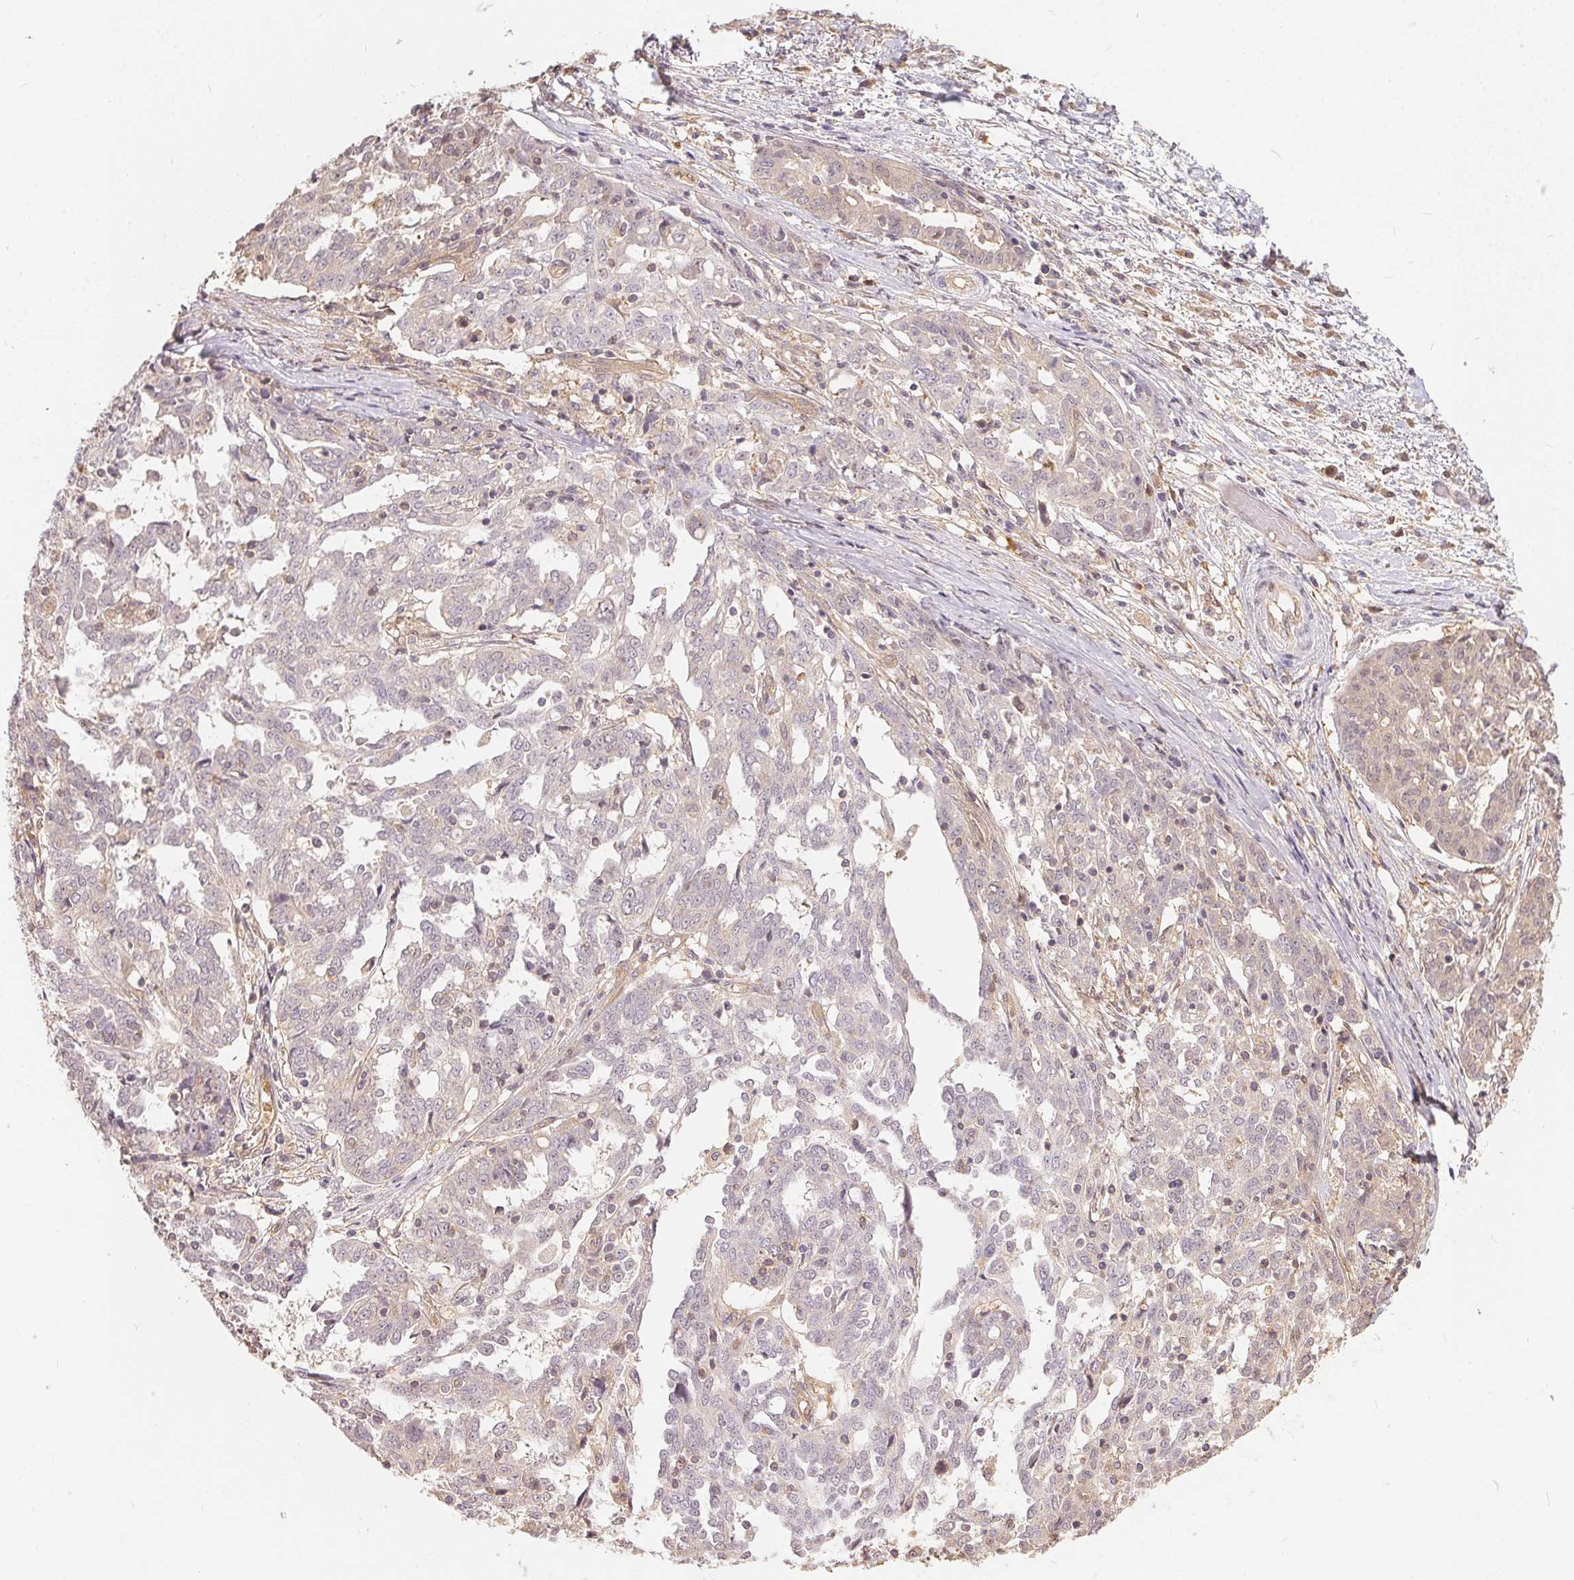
{"staining": {"intensity": "weak", "quantity": "25%-75%", "location": "cytoplasmic/membranous"}, "tissue": "ovarian cancer", "cell_type": "Tumor cells", "image_type": "cancer", "snomed": [{"axis": "morphology", "description": "Cystadenocarcinoma, serous, NOS"}, {"axis": "topography", "description": "Ovary"}], "caption": "Protein analysis of ovarian cancer tissue shows weak cytoplasmic/membranous expression in approximately 25%-75% of tumor cells.", "gene": "BLMH", "patient": {"sex": "female", "age": 67}}